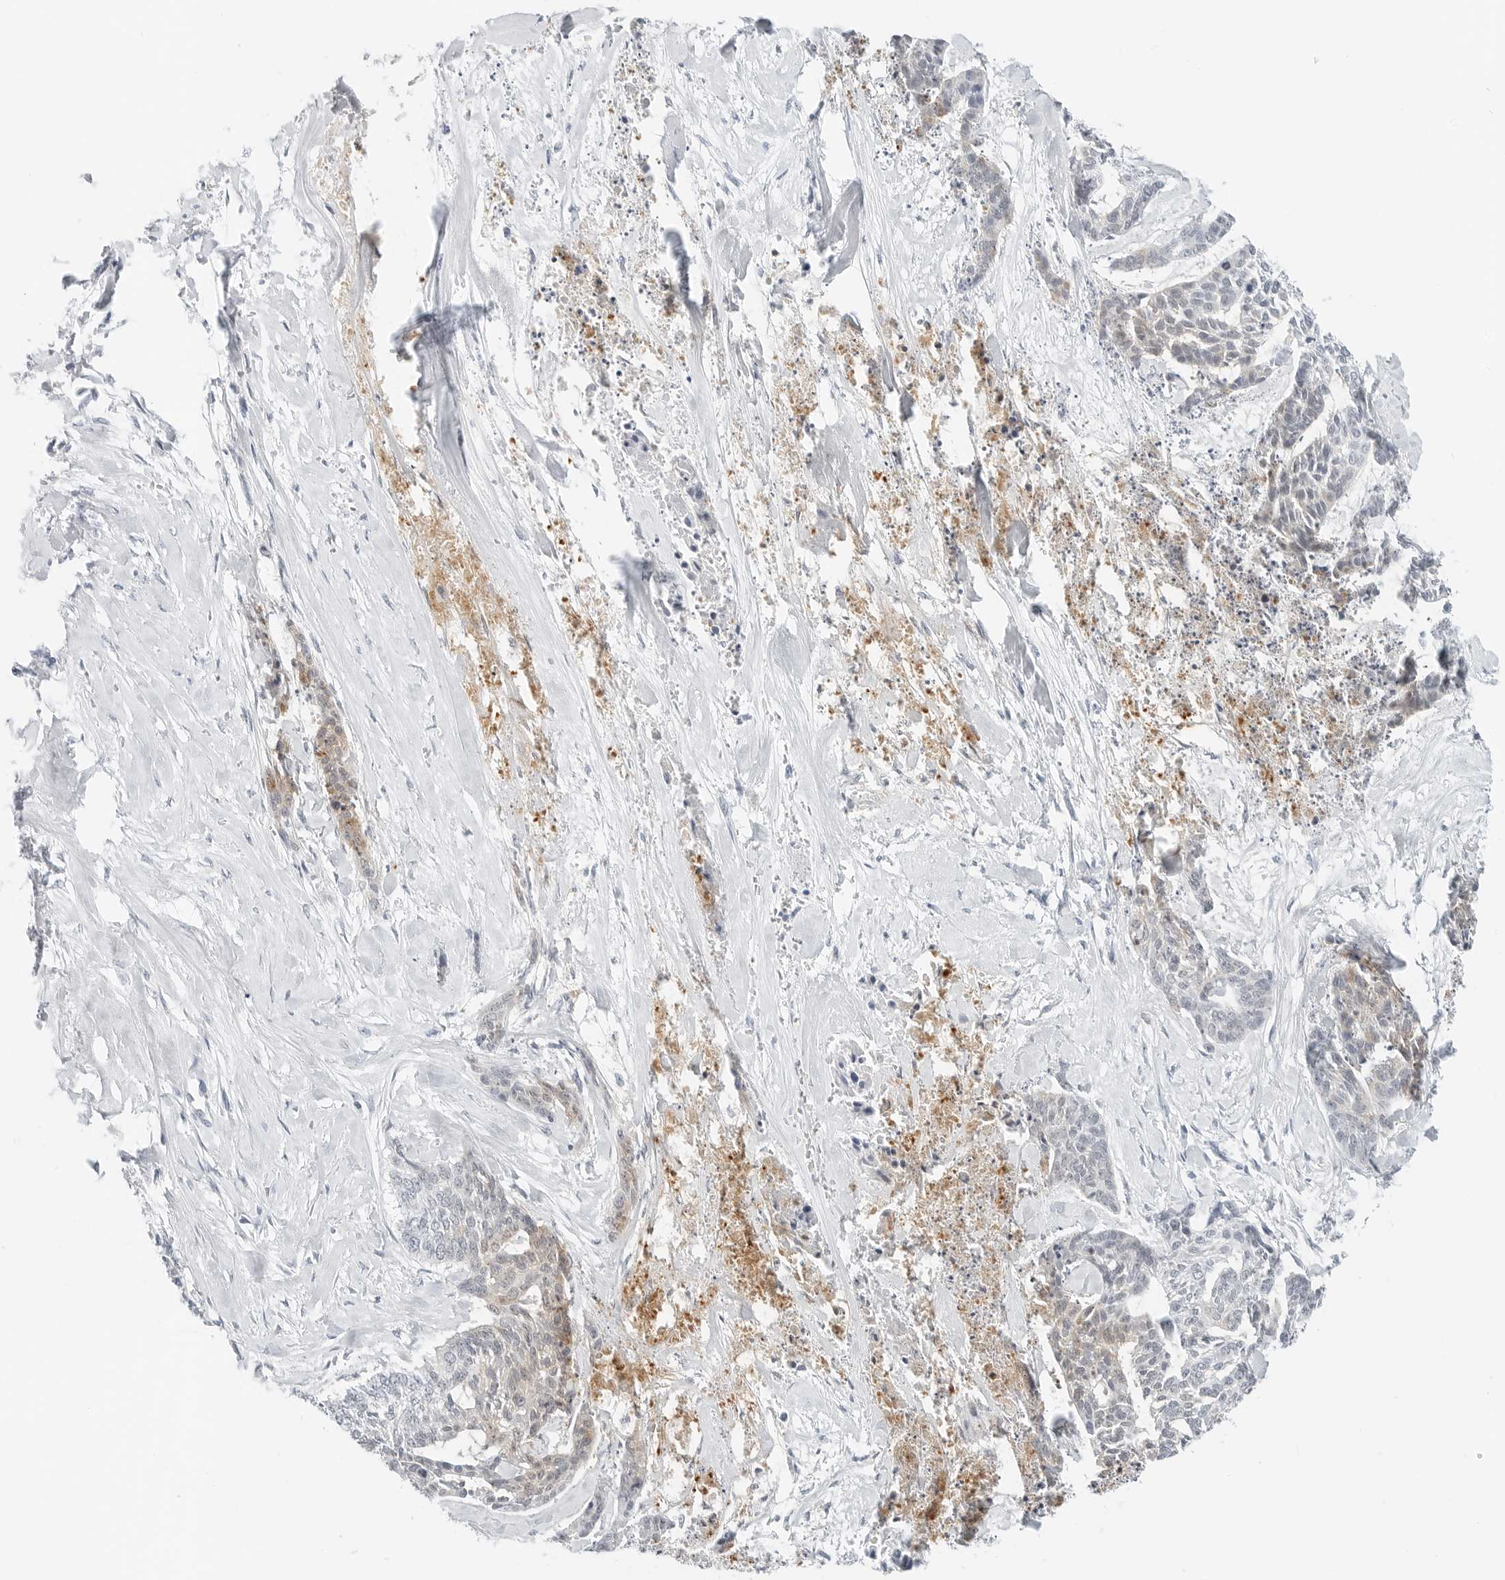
{"staining": {"intensity": "weak", "quantity": "<25%", "location": "cytoplasmic/membranous"}, "tissue": "skin cancer", "cell_type": "Tumor cells", "image_type": "cancer", "snomed": [{"axis": "morphology", "description": "Basal cell carcinoma"}, {"axis": "topography", "description": "Skin"}], "caption": "DAB immunohistochemical staining of skin cancer (basal cell carcinoma) demonstrates no significant expression in tumor cells.", "gene": "CCSAP", "patient": {"sex": "female", "age": 64}}